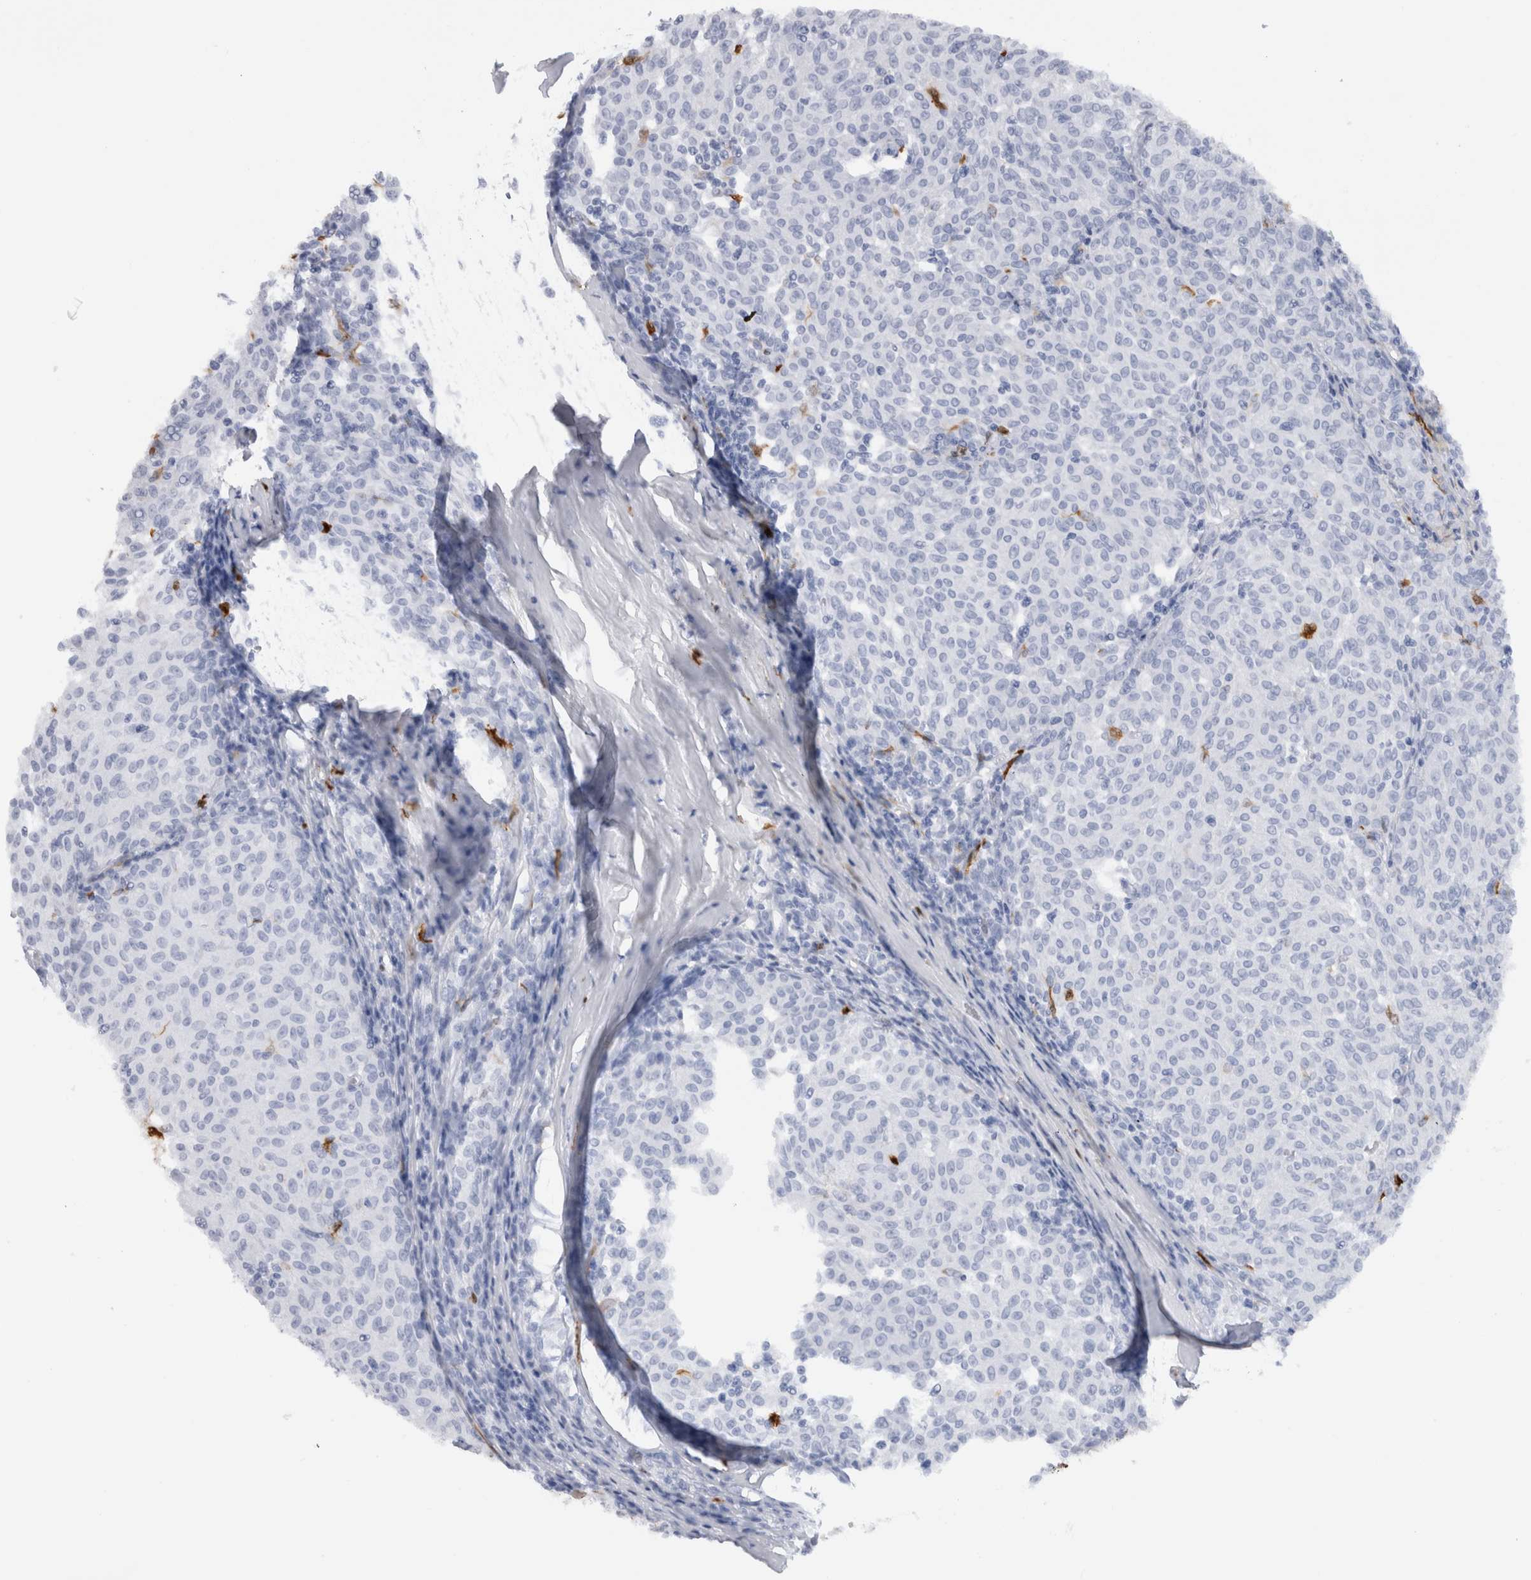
{"staining": {"intensity": "negative", "quantity": "none", "location": "none"}, "tissue": "melanoma", "cell_type": "Tumor cells", "image_type": "cancer", "snomed": [{"axis": "morphology", "description": "Malignant melanoma, NOS"}, {"axis": "topography", "description": "Skin"}], "caption": "The photomicrograph shows no staining of tumor cells in melanoma.", "gene": "S100A8", "patient": {"sex": "female", "age": 72}}